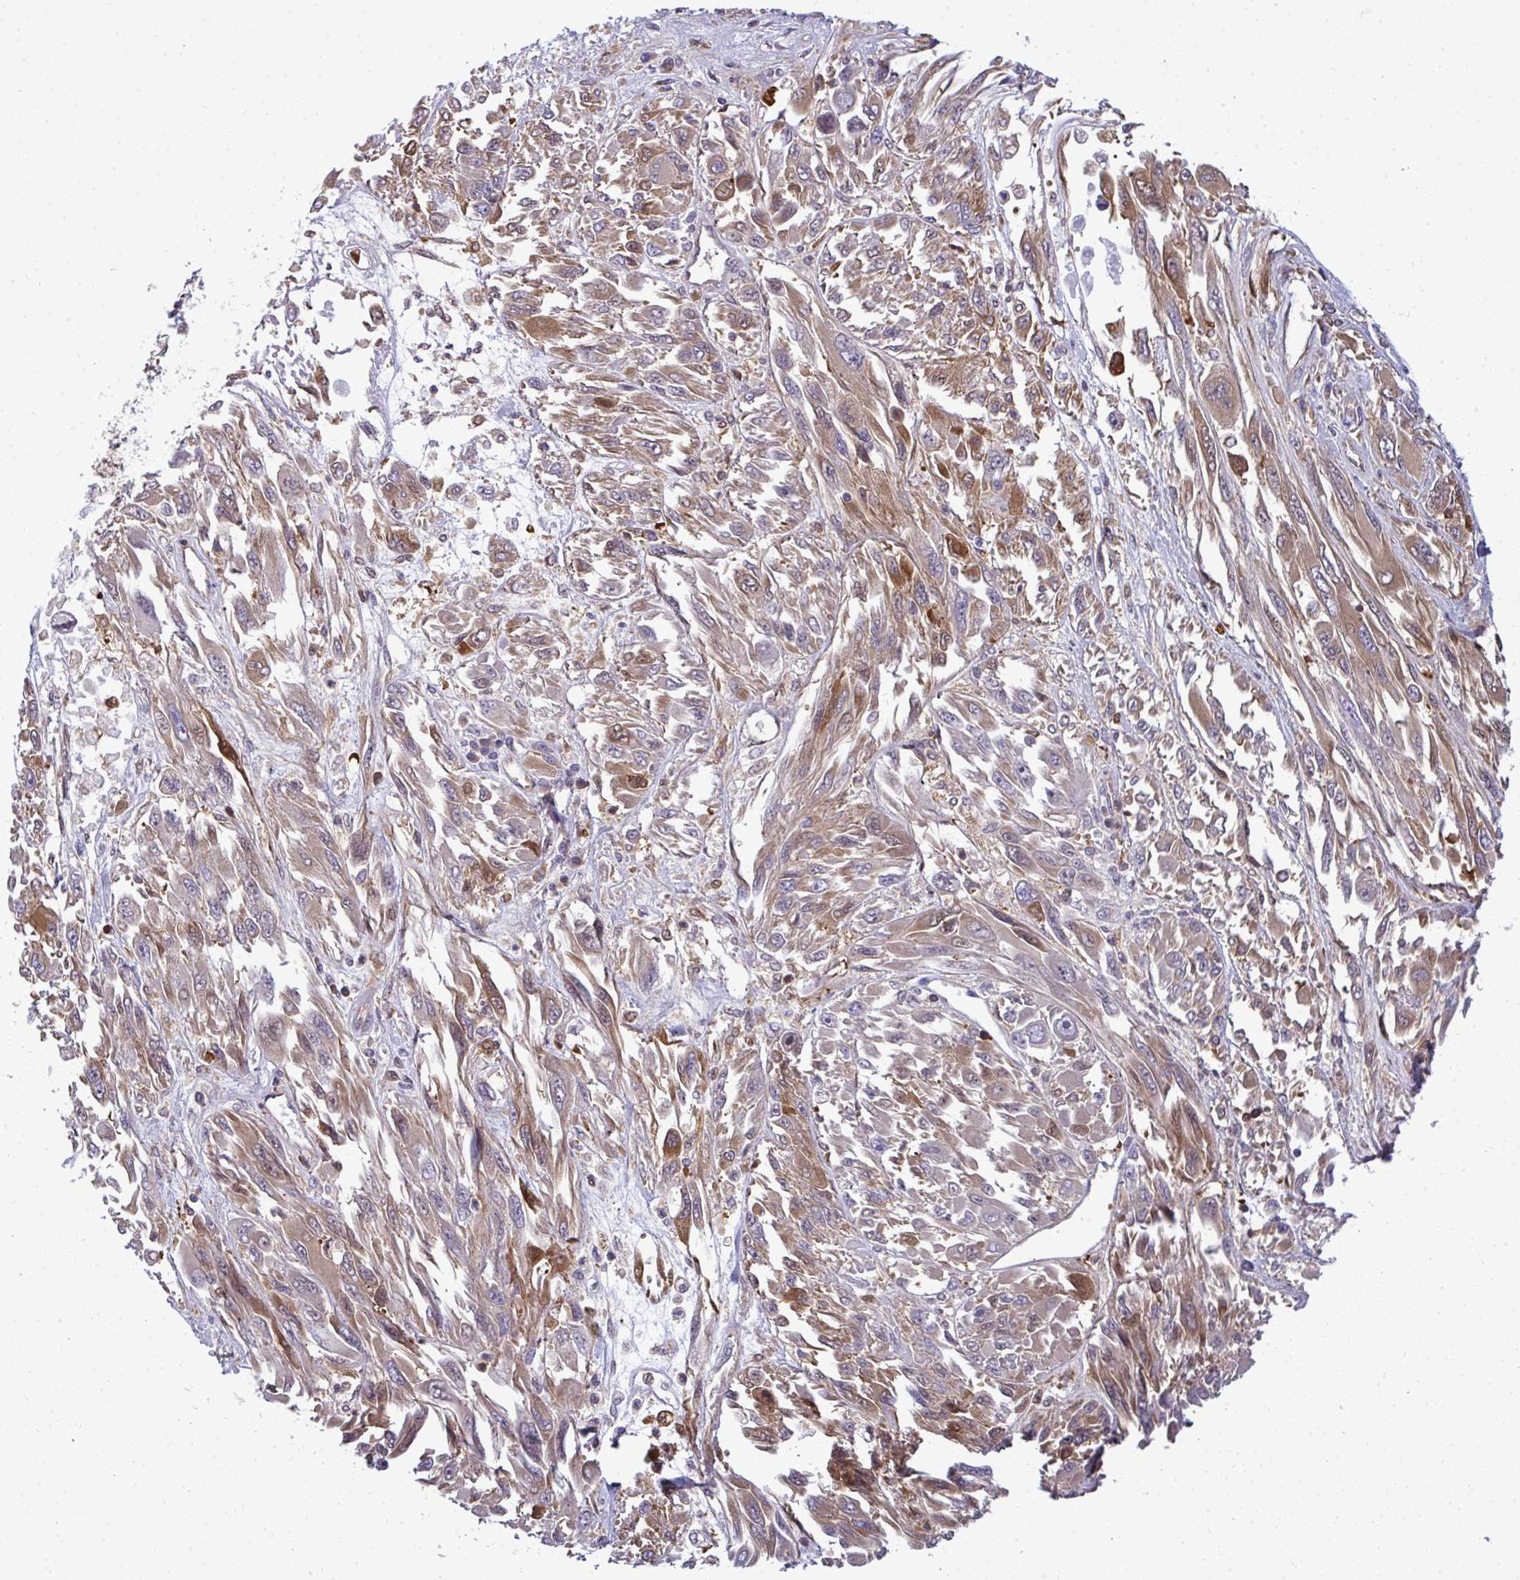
{"staining": {"intensity": "moderate", "quantity": ">75%", "location": "cytoplasmic/membranous"}, "tissue": "melanoma", "cell_type": "Tumor cells", "image_type": "cancer", "snomed": [{"axis": "morphology", "description": "Malignant melanoma, NOS"}, {"axis": "topography", "description": "Skin"}], "caption": "Moderate cytoplasmic/membranous staining is present in about >75% of tumor cells in malignant melanoma.", "gene": "SLC30A6", "patient": {"sex": "female", "age": 91}}